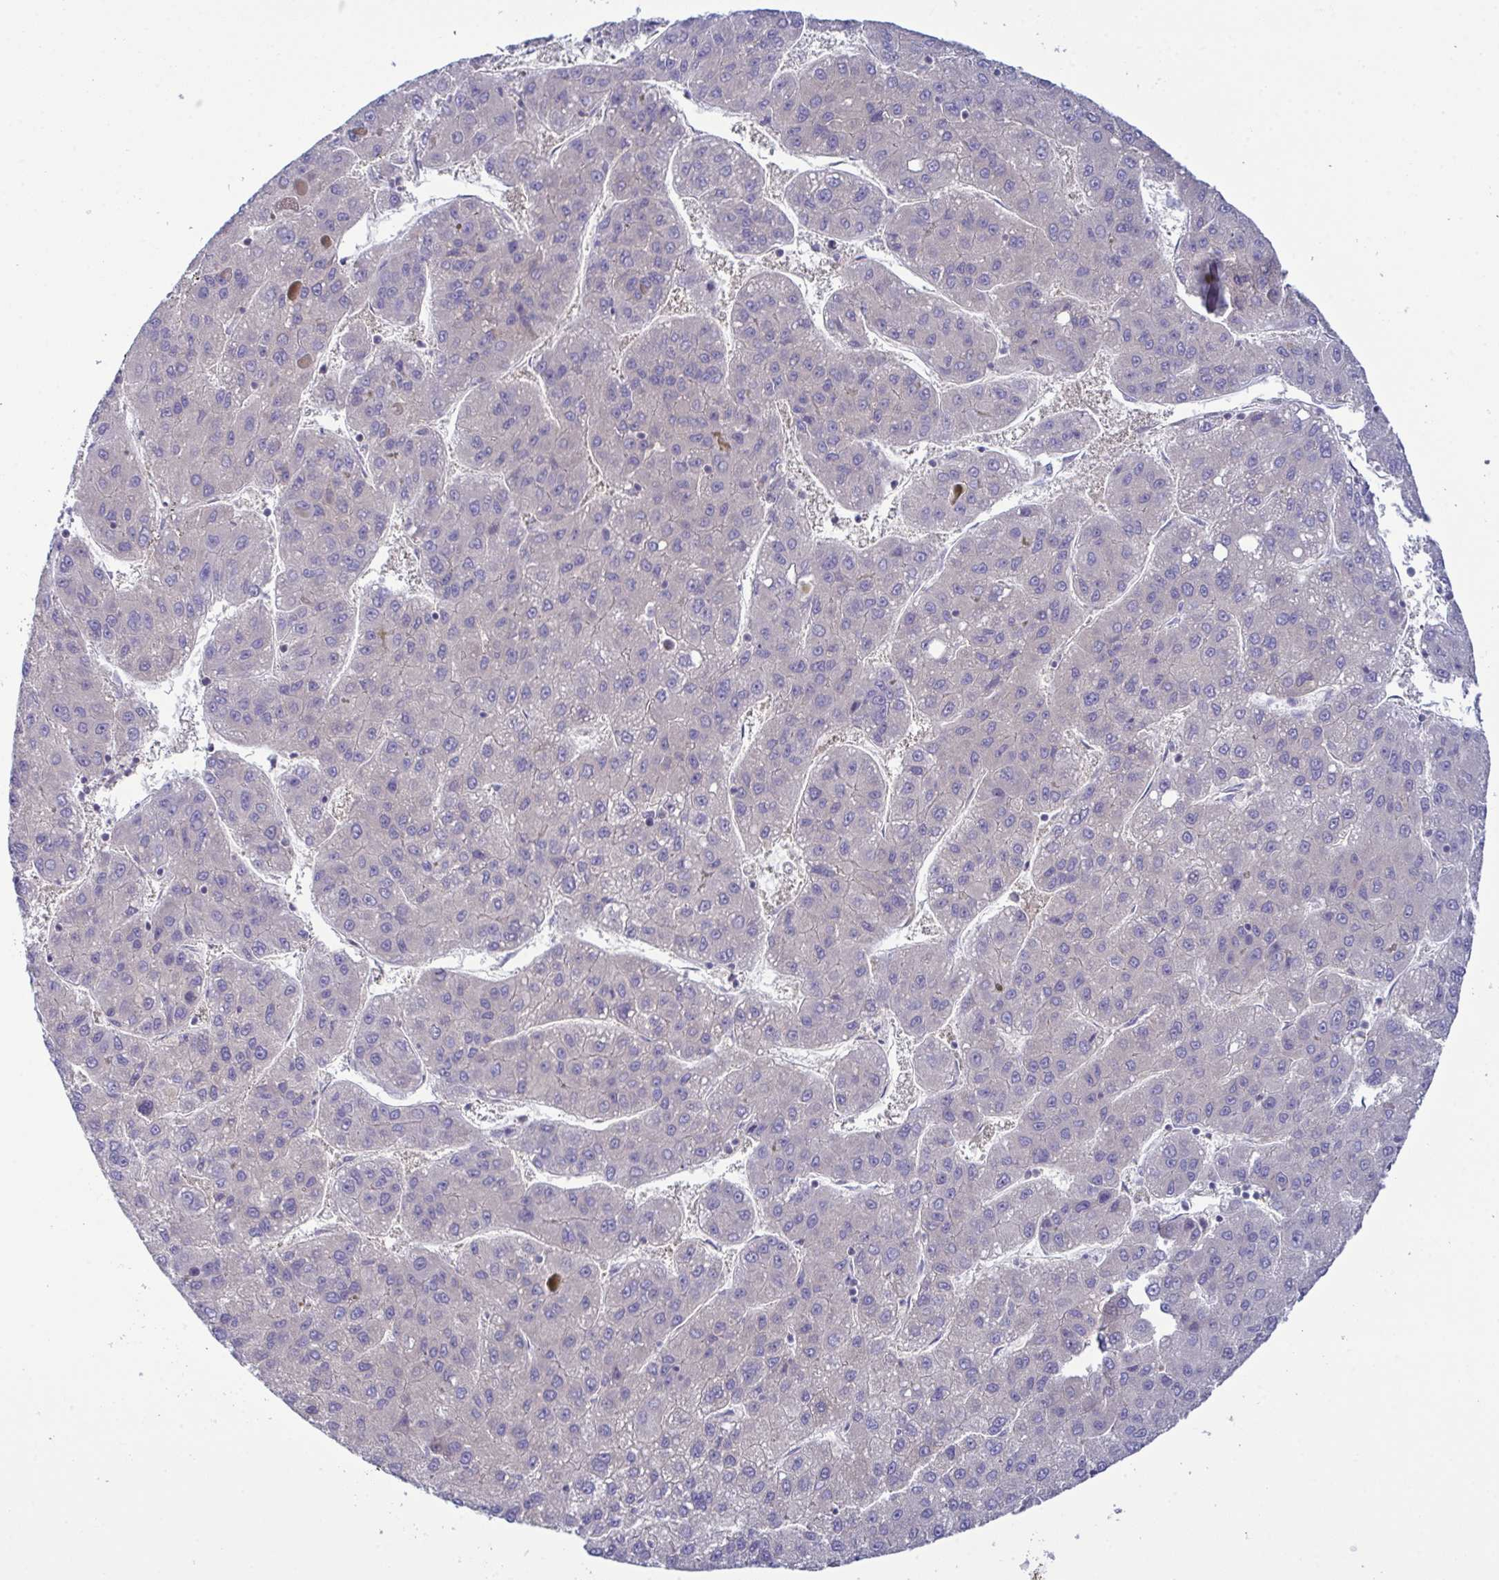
{"staining": {"intensity": "negative", "quantity": "none", "location": "none"}, "tissue": "liver cancer", "cell_type": "Tumor cells", "image_type": "cancer", "snomed": [{"axis": "morphology", "description": "Carcinoma, Hepatocellular, NOS"}, {"axis": "topography", "description": "Liver"}], "caption": "The histopathology image displays no significant staining in tumor cells of liver hepatocellular carcinoma.", "gene": "CFAP97D1", "patient": {"sex": "female", "age": 82}}